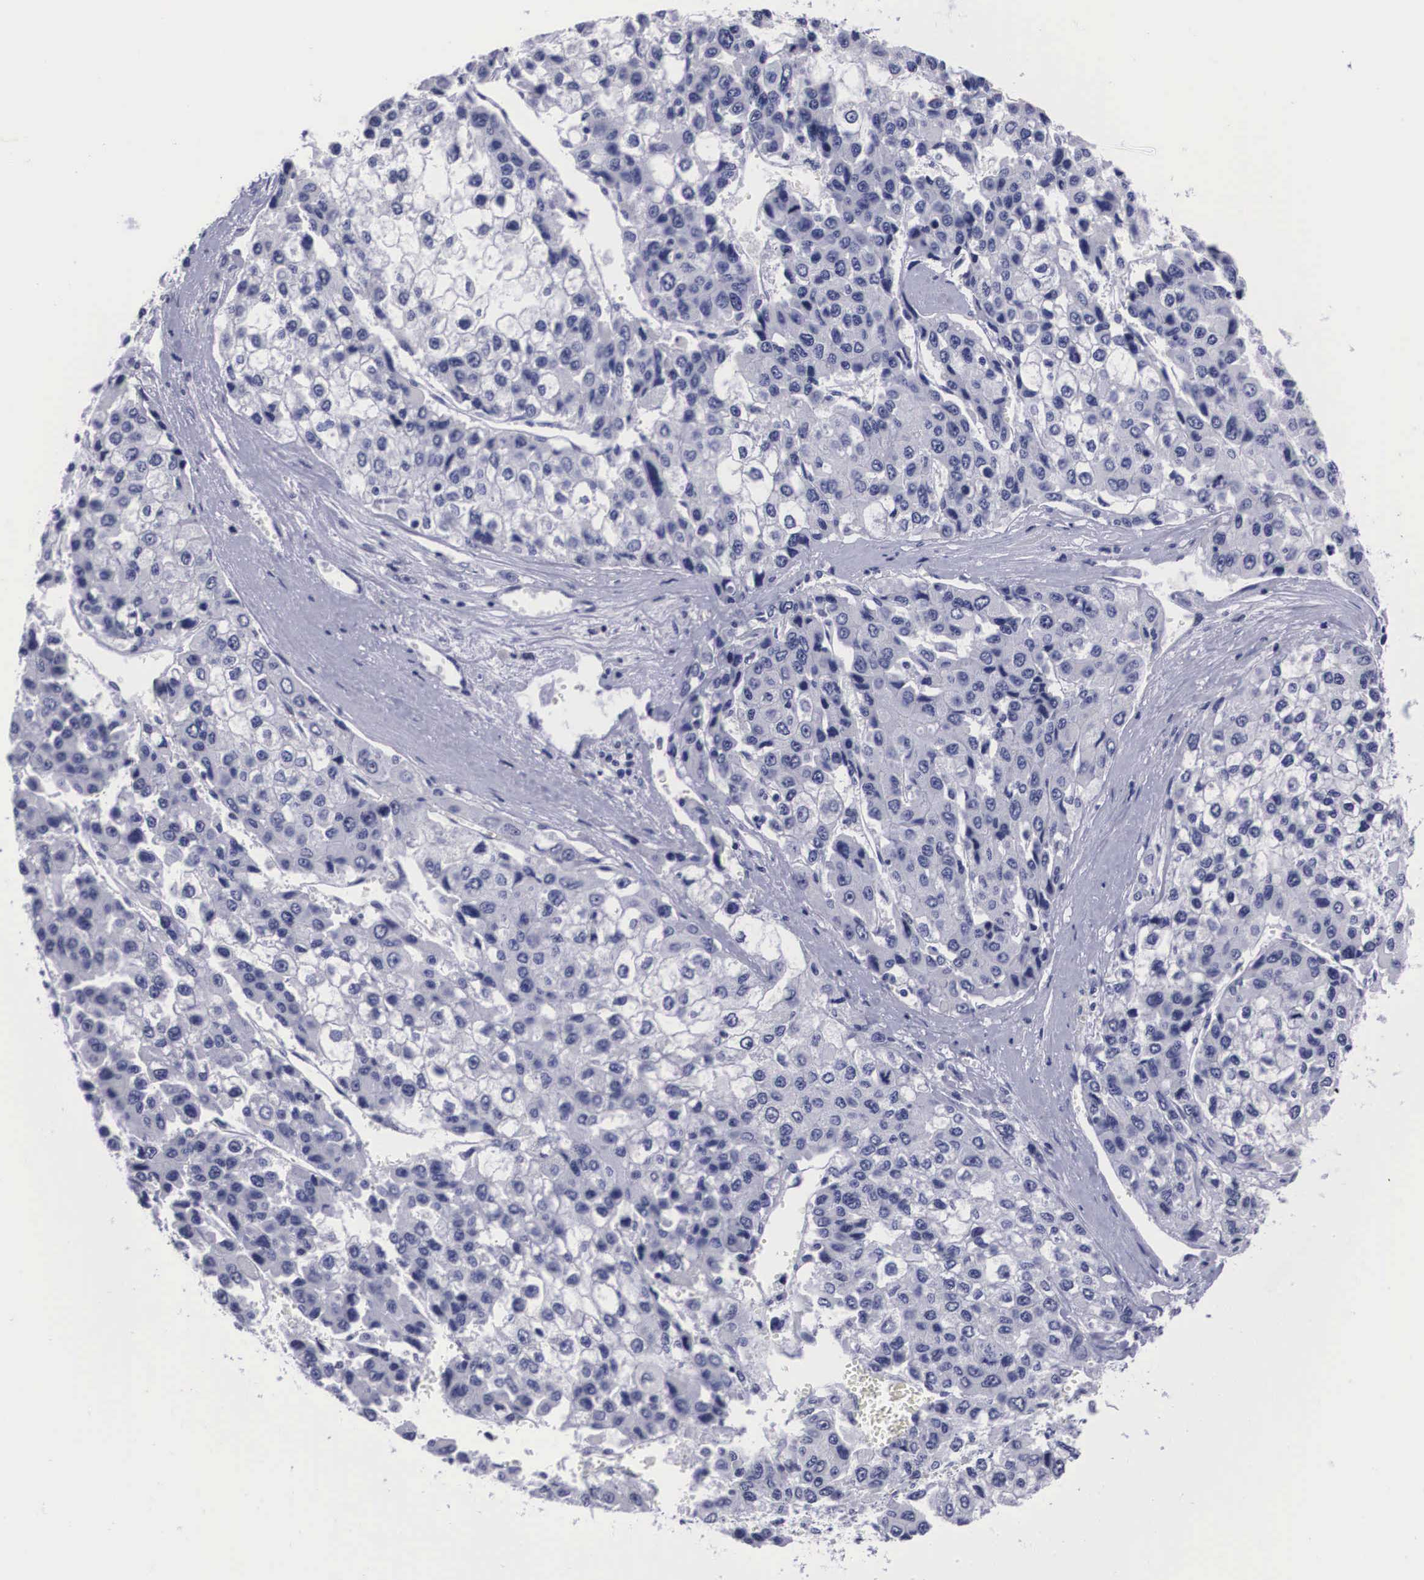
{"staining": {"intensity": "negative", "quantity": "none", "location": "none"}, "tissue": "liver cancer", "cell_type": "Tumor cells", "image_type": "cancer", "snomed": [{"axis": "morphology", "description": "Carcinoma, Hepatocellular, NOS"}, {"axis": "topography", "description": "Liver"}], "caption": "Protein analysis of liver hepatocellular carcinoma displays no significant staining in tumor cells.", "gene": "C22orf31", "patient": {"sex": "female", "age": 66}}